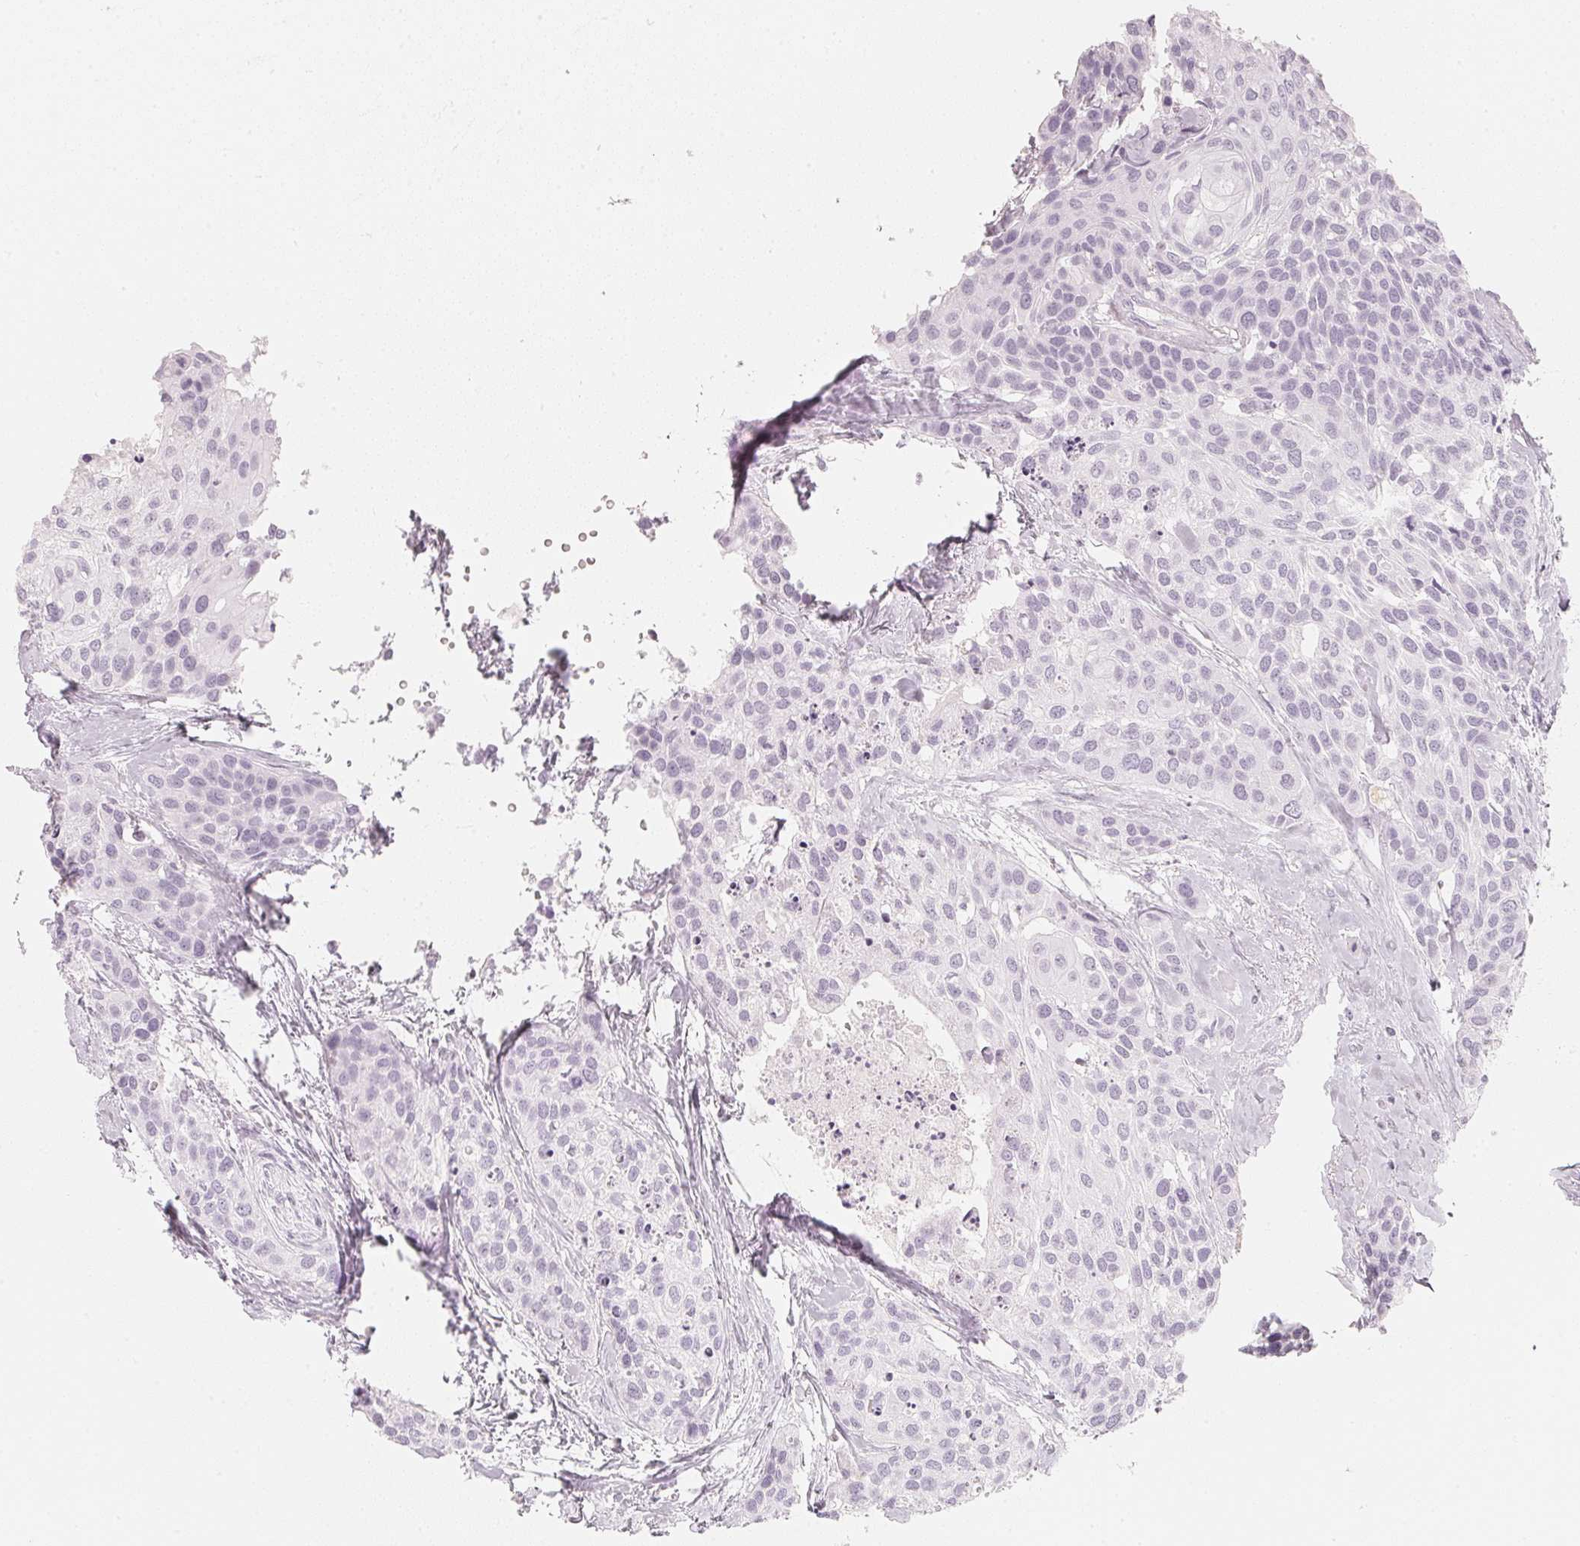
{"staining": {"intensity": "negative", "quantity": "none", "location": "none"}, "tissue": "head and neck cancer", "cell_type": "Tumor cells", "image_type": "cancer", "snomed": [{"axis": "morphology", "description": "Squamous cell carcinoma, NOS"}, {"axis": "topography", "description": "Head-Neck"}], "caption": "Head and neck cancer (squamous cell carcinoma) was stained to show a protein in brown. There is no significant expression in tumor cells. (Brightfield microscopy of DAB immunohistochemistry at high magnification).", "gene": "SLC22A8", "patient": {"sex": "female", "age": 50}}